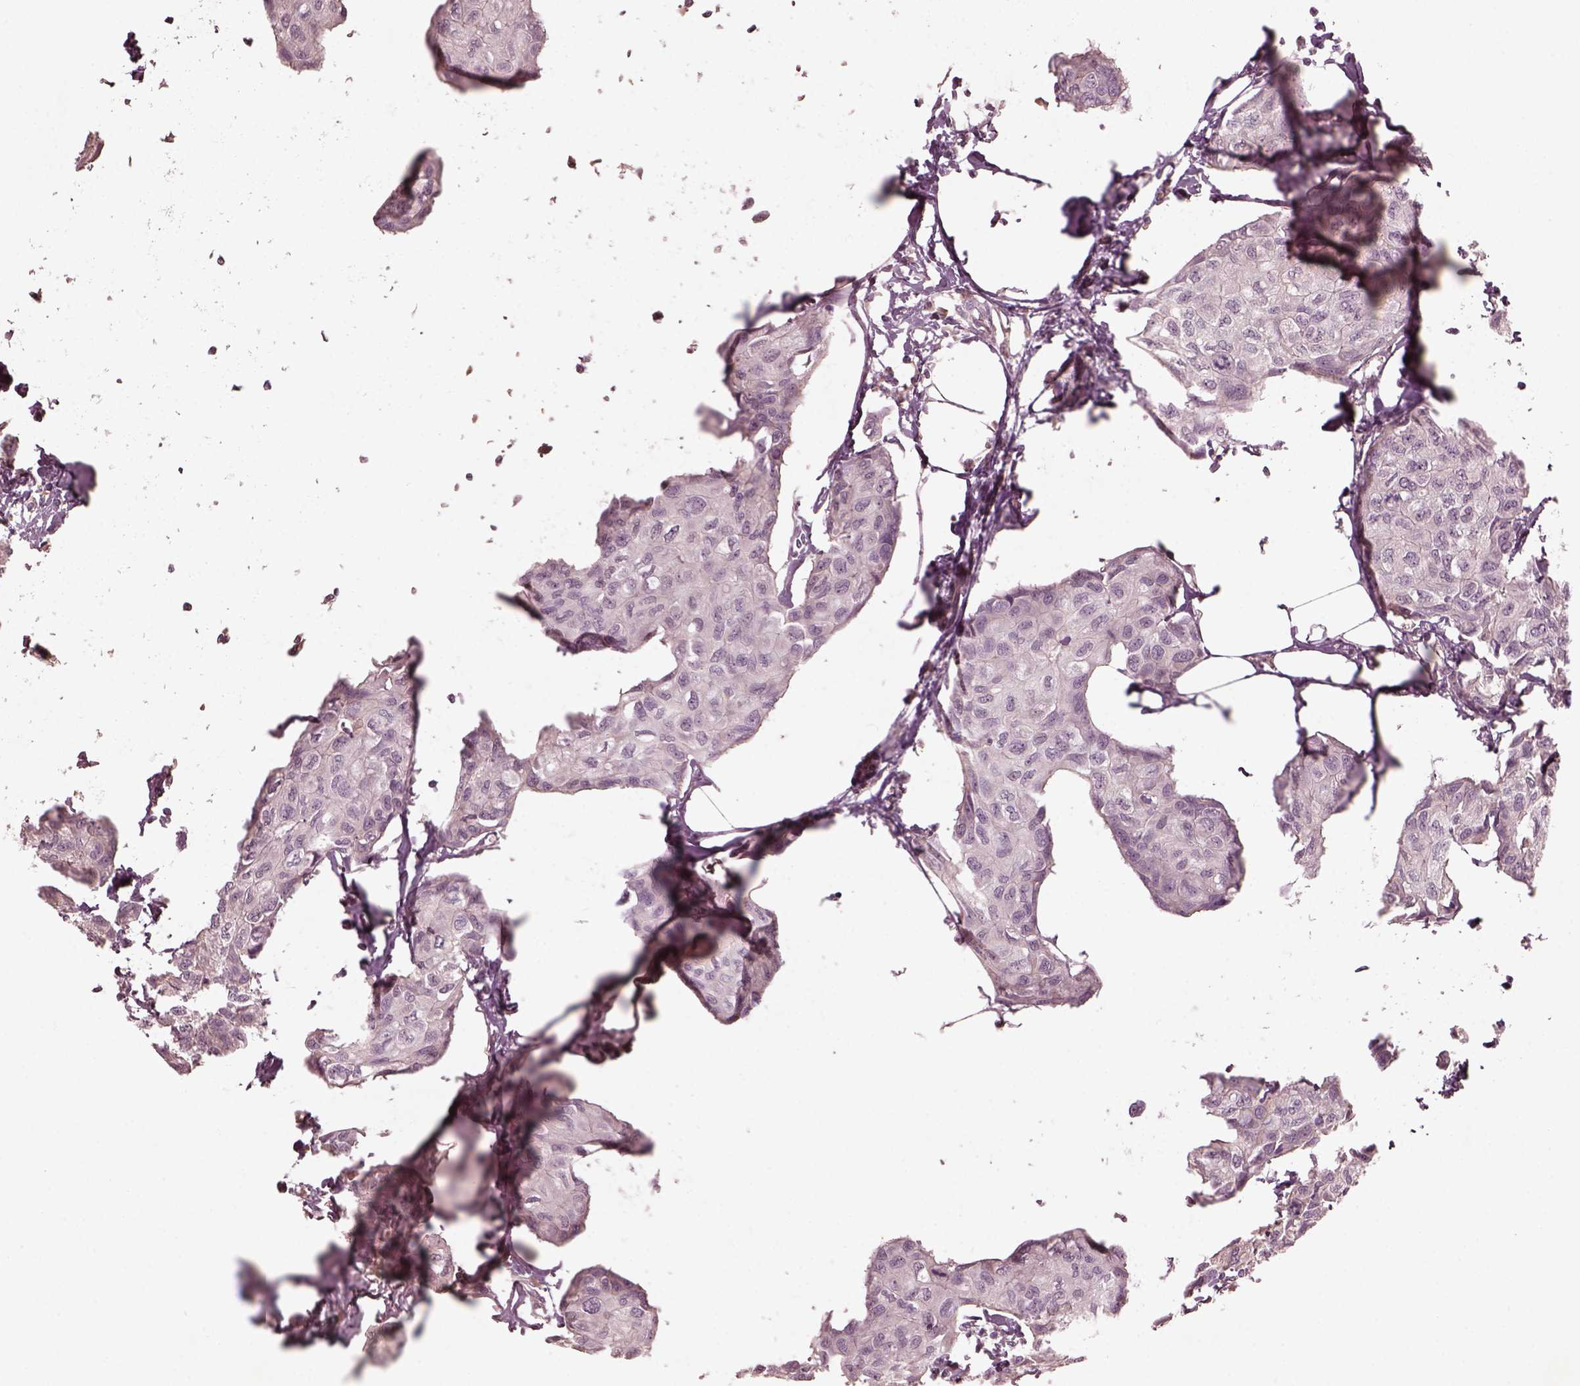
{"staining": {"intensity": "negative", "quantity": "none", "location": "none"}, "tissue": "breast cancer", "cell_type": "Tumor cells", "image_type": "cancer", "snomed": [{"axis": "morphology", "description": "Duct carcinoma"}, {"axis": "topography", "description": "Breast"}], "caption": "Breast cancer stained for a protein using immunohistochemistry exhibits no positivity tumor cells.", "gene": "VWA5B1", "patient": {"sex": "female", "age": 80}}